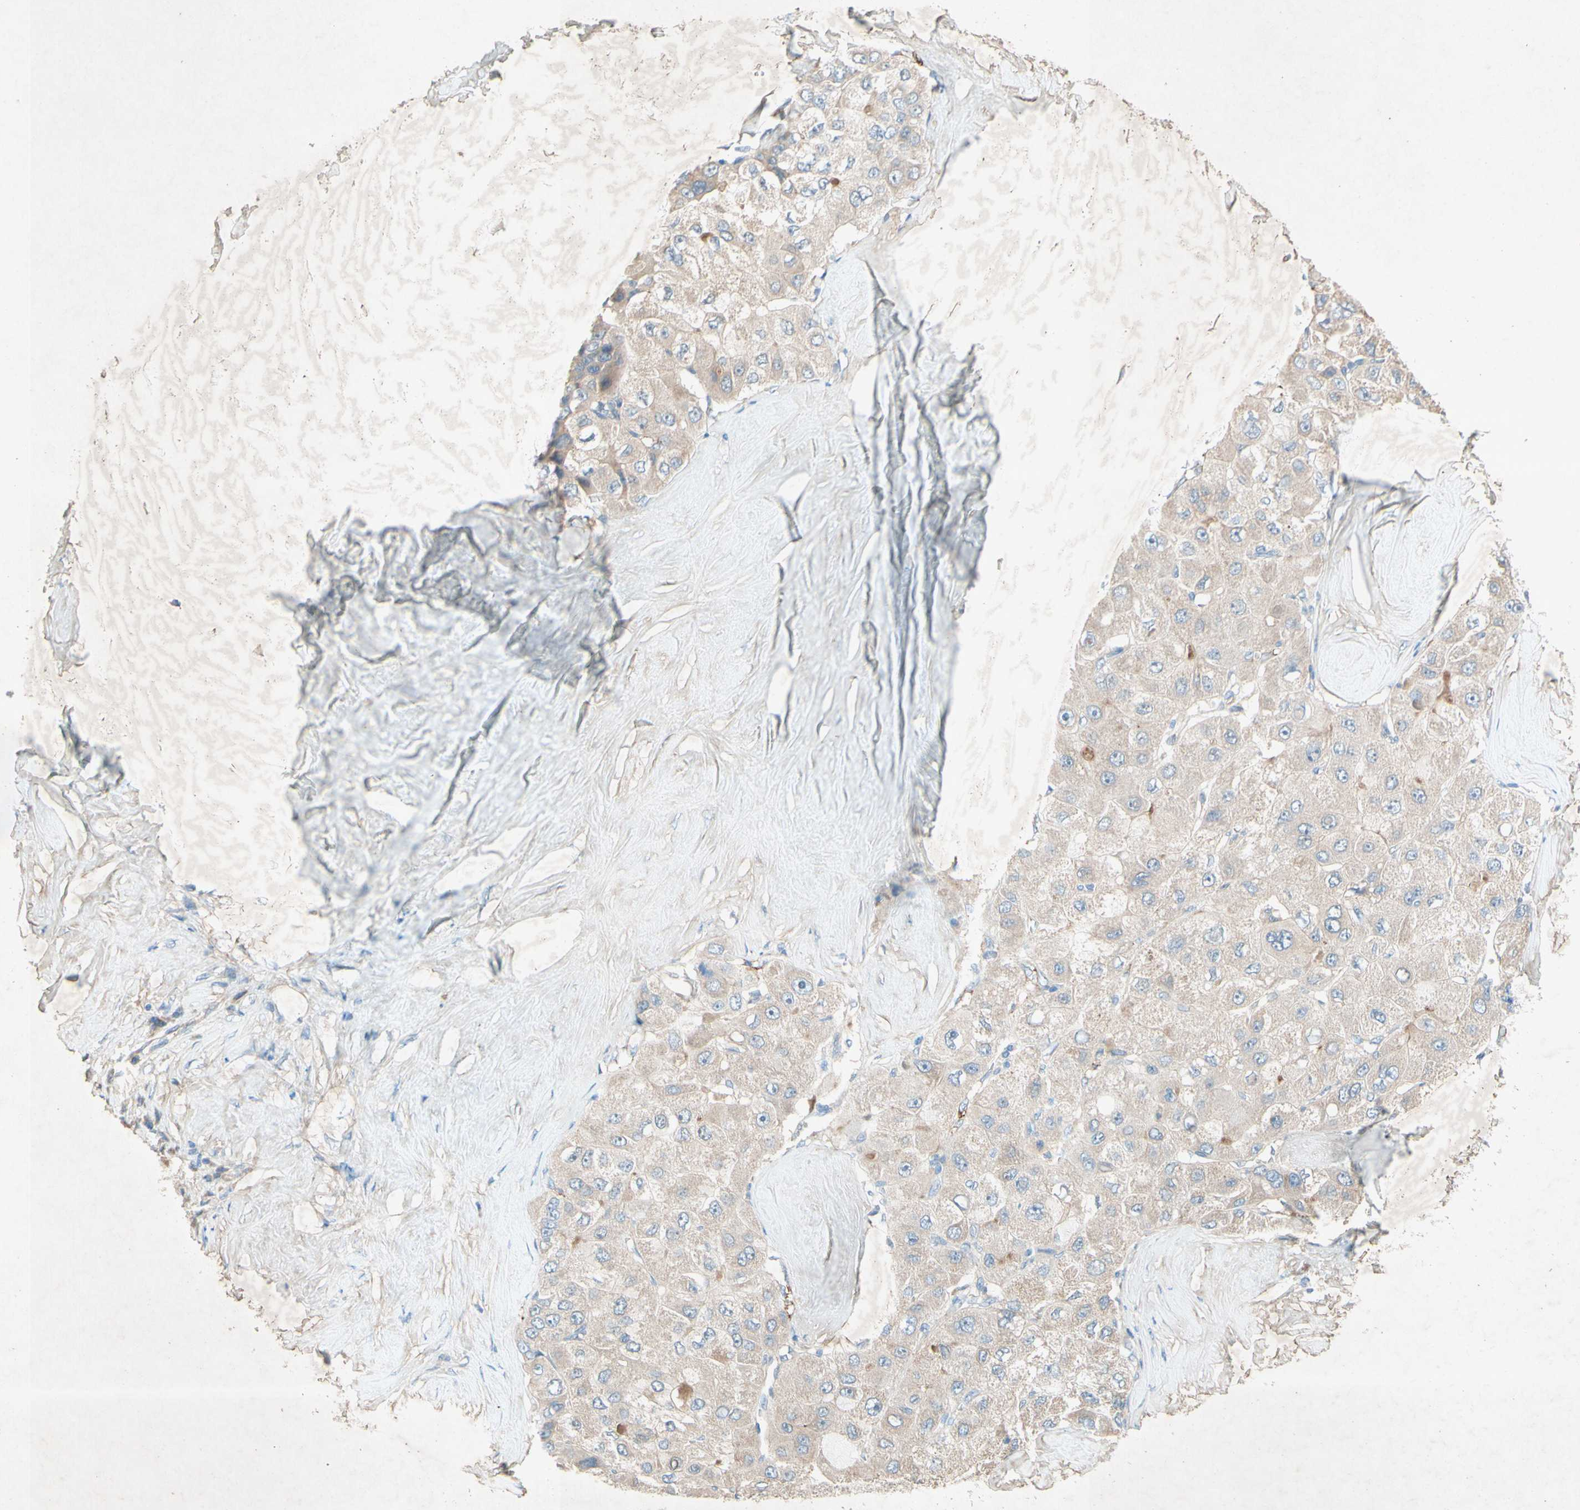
{"staining": {"intensity": "weak", "quantity": "<25%", "location": "cytoplasmic/membranous"}, "tissue": "liver cancer", "cell_type": "Tumor cells", "image_type": "cancer", "snomed": [{"axis": "morphology", "description": "Carcinoma, Hepatocellular, NOS"}, {"axis": "topography", "description": "Liver"}], "caption": "A histopathology image of liver hepatocellular carcinoma stained for a protein displays no brown staining in tumor cells. The staining was performed using DAB (3,3'-diaminobenzidine) to visualize the protein expression in brown, while the nuclei were stained in blue with hematoxylin (Magnification: 20x).", "gene": "IL2", "patient": {"sex": "male", "age": 80}}